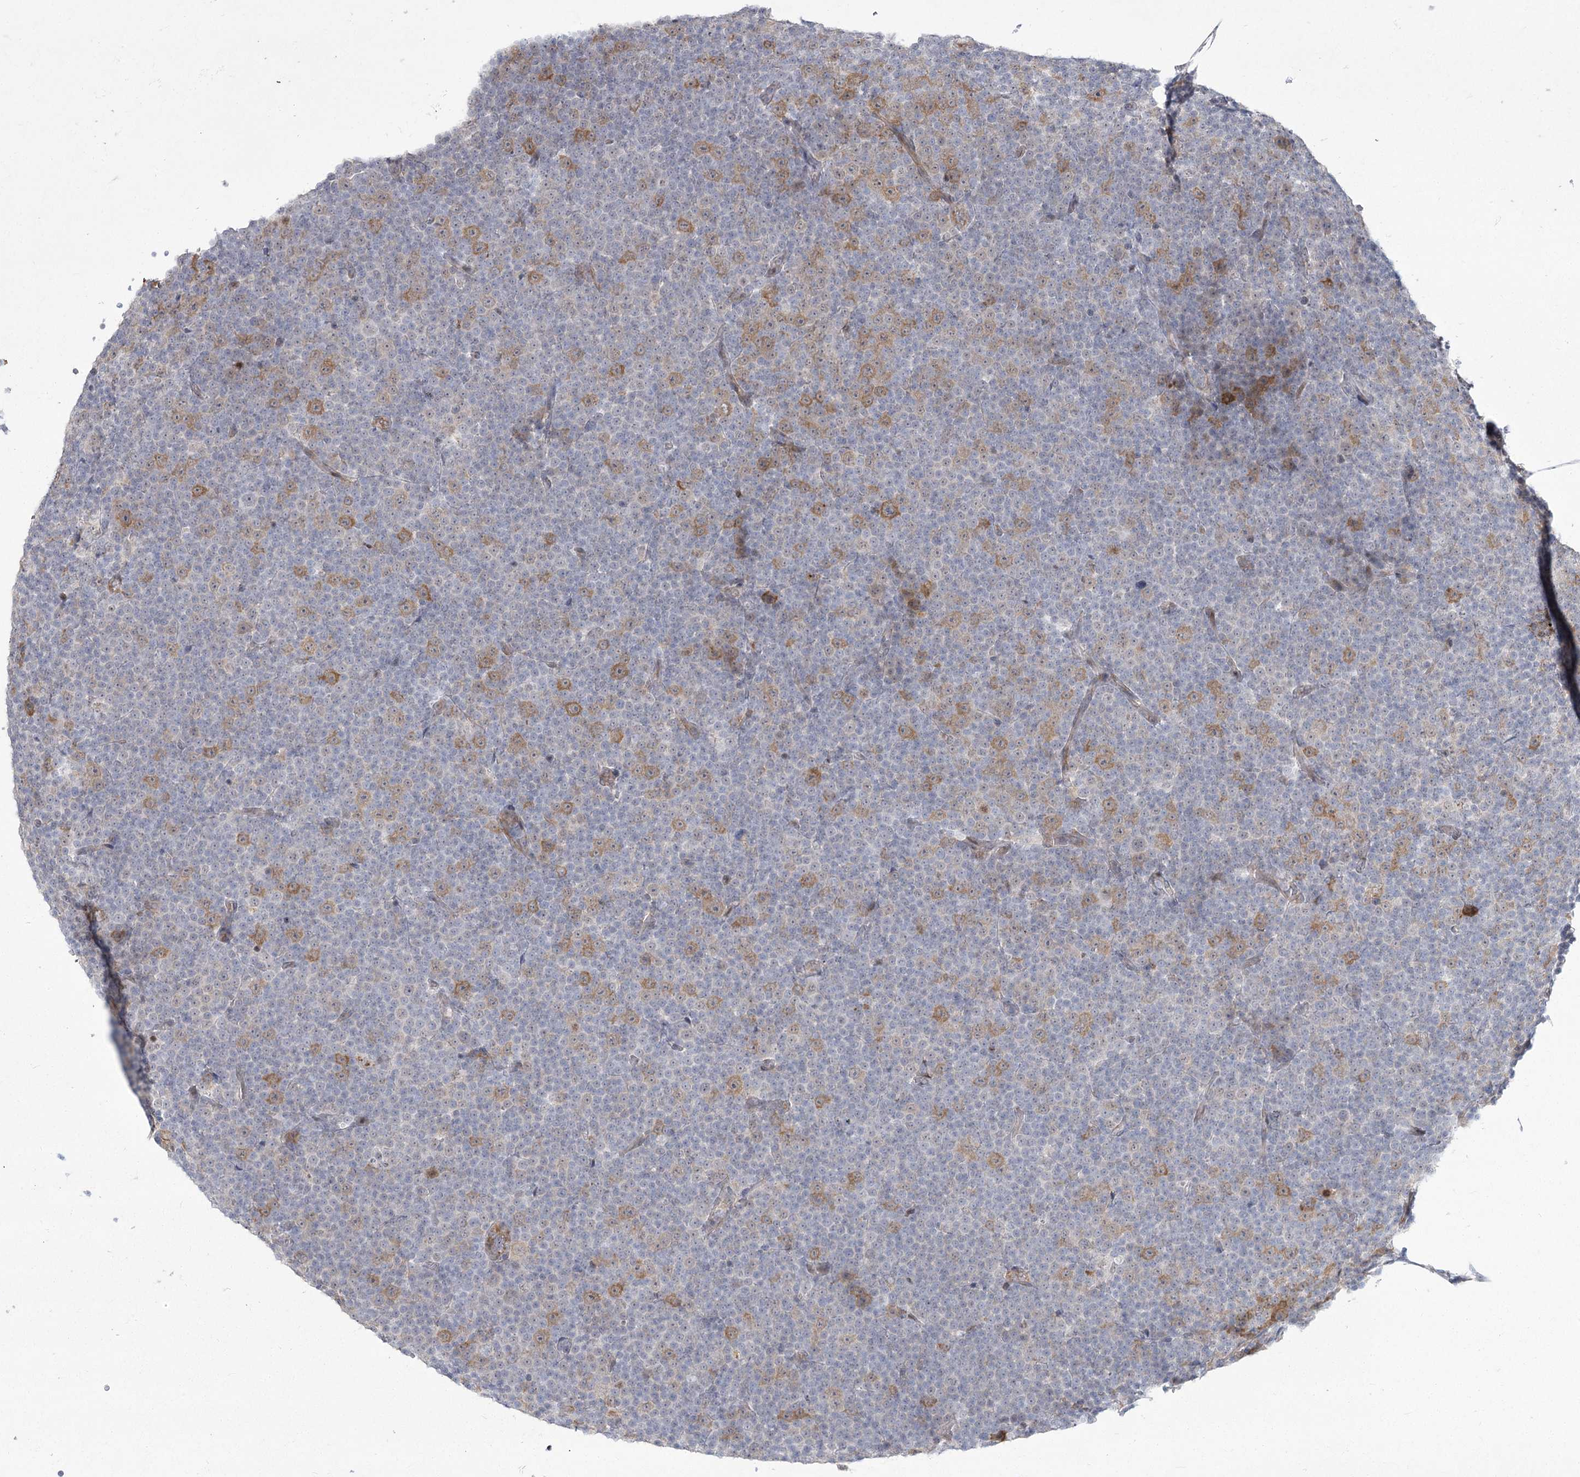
{"staining": {"intensity": "moderate", "quantity": "<25%", "location": "cytoplasmic/membranous"}, "tissue": "lymphoma", "cell_type": "Tumor cells", "image_type": "cancer", "snomed": [{"axis": "morphology", "description": "Malignant lymphoma, non-Hodgkin's type, Low grade"}, {"axis": "topography", "description": "Lymph node"}], "caption": "About <25% of tumor cells in human lymphoma exhibit moderate cytoplasmic/membranous protein positivity as visualized by brown immunohistochemical staining.", "gene": "YBX3", "patient": {"sex": "female", "age": 67}}